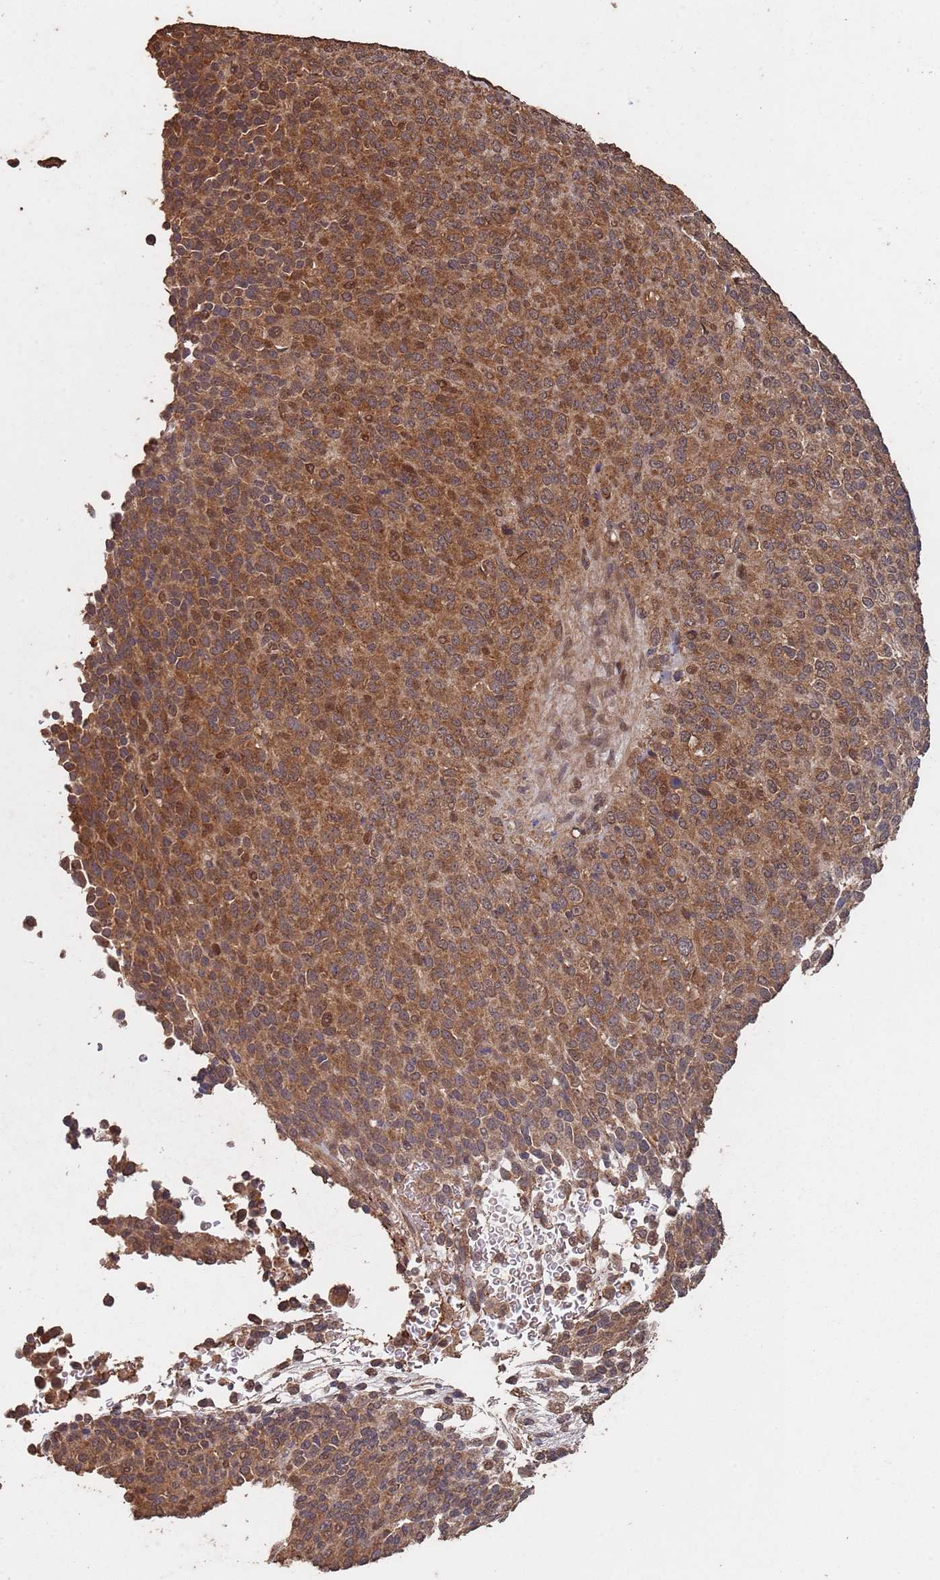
{"staining": {"intensity": "moderate", "quantity": ">75%", "location": "cytoplasmic/membranous,nuclear"}, "tissue": "melanoma", "cell_type": "Tumor cells", "image_type": "cancer", "snomed": [{"axis": "morphology", "description": "Malignant melanoma, Metastatic site"}, {"axis": "topography", "description": "Brain"}], "caption": "Immunohistochemistry micrograph of human malignant melanoma (metastatic site) stained for a protein (brown), which demonstrates medium levels of moderate cytoplasmic/membranous and nuclear positivity in approximately >75% of tumor cells.", "gene": "FRAT1", "patient": {"sex": "female", "age": 56}}